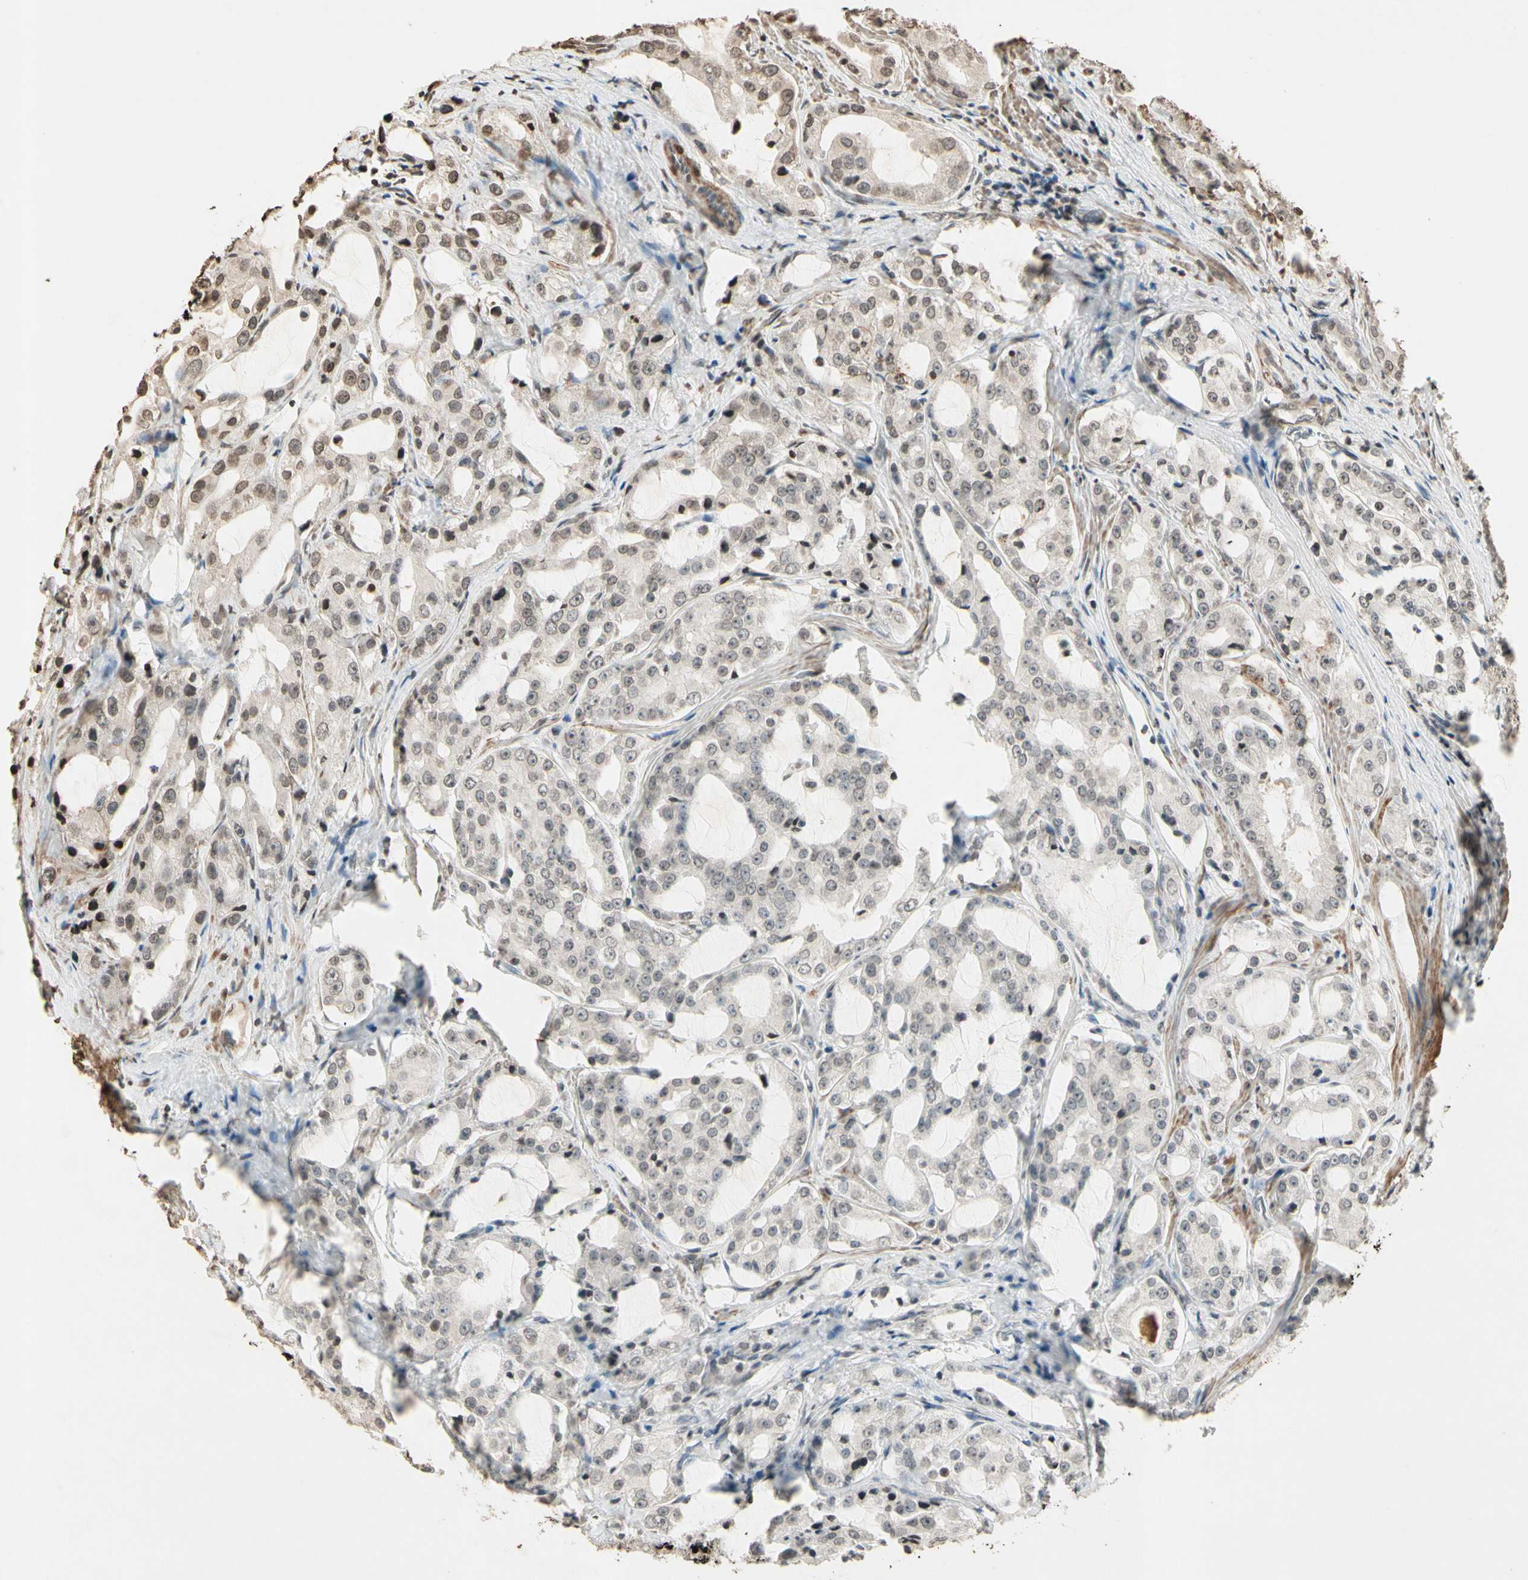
{"staining": {"intensity": "weak", "quantity": "<25%", "location": "nuclear"}, "tissue": "prostate cancer", "cell_type": "Tumor cells", "image_type": "cancer", "snomed": [{"axis": "morphology", "description": "Adenocarcinoma, High grade"}, {"axis": "topography", "description": "Prostate"}], "caption": "Tumor cells show no significant staining in prostate cancer (adenocarcinoma (high-grade)). Nuclei are stained in blue.", "gene": "TOP1", "patient": {"sex": "male", "age": 73}}